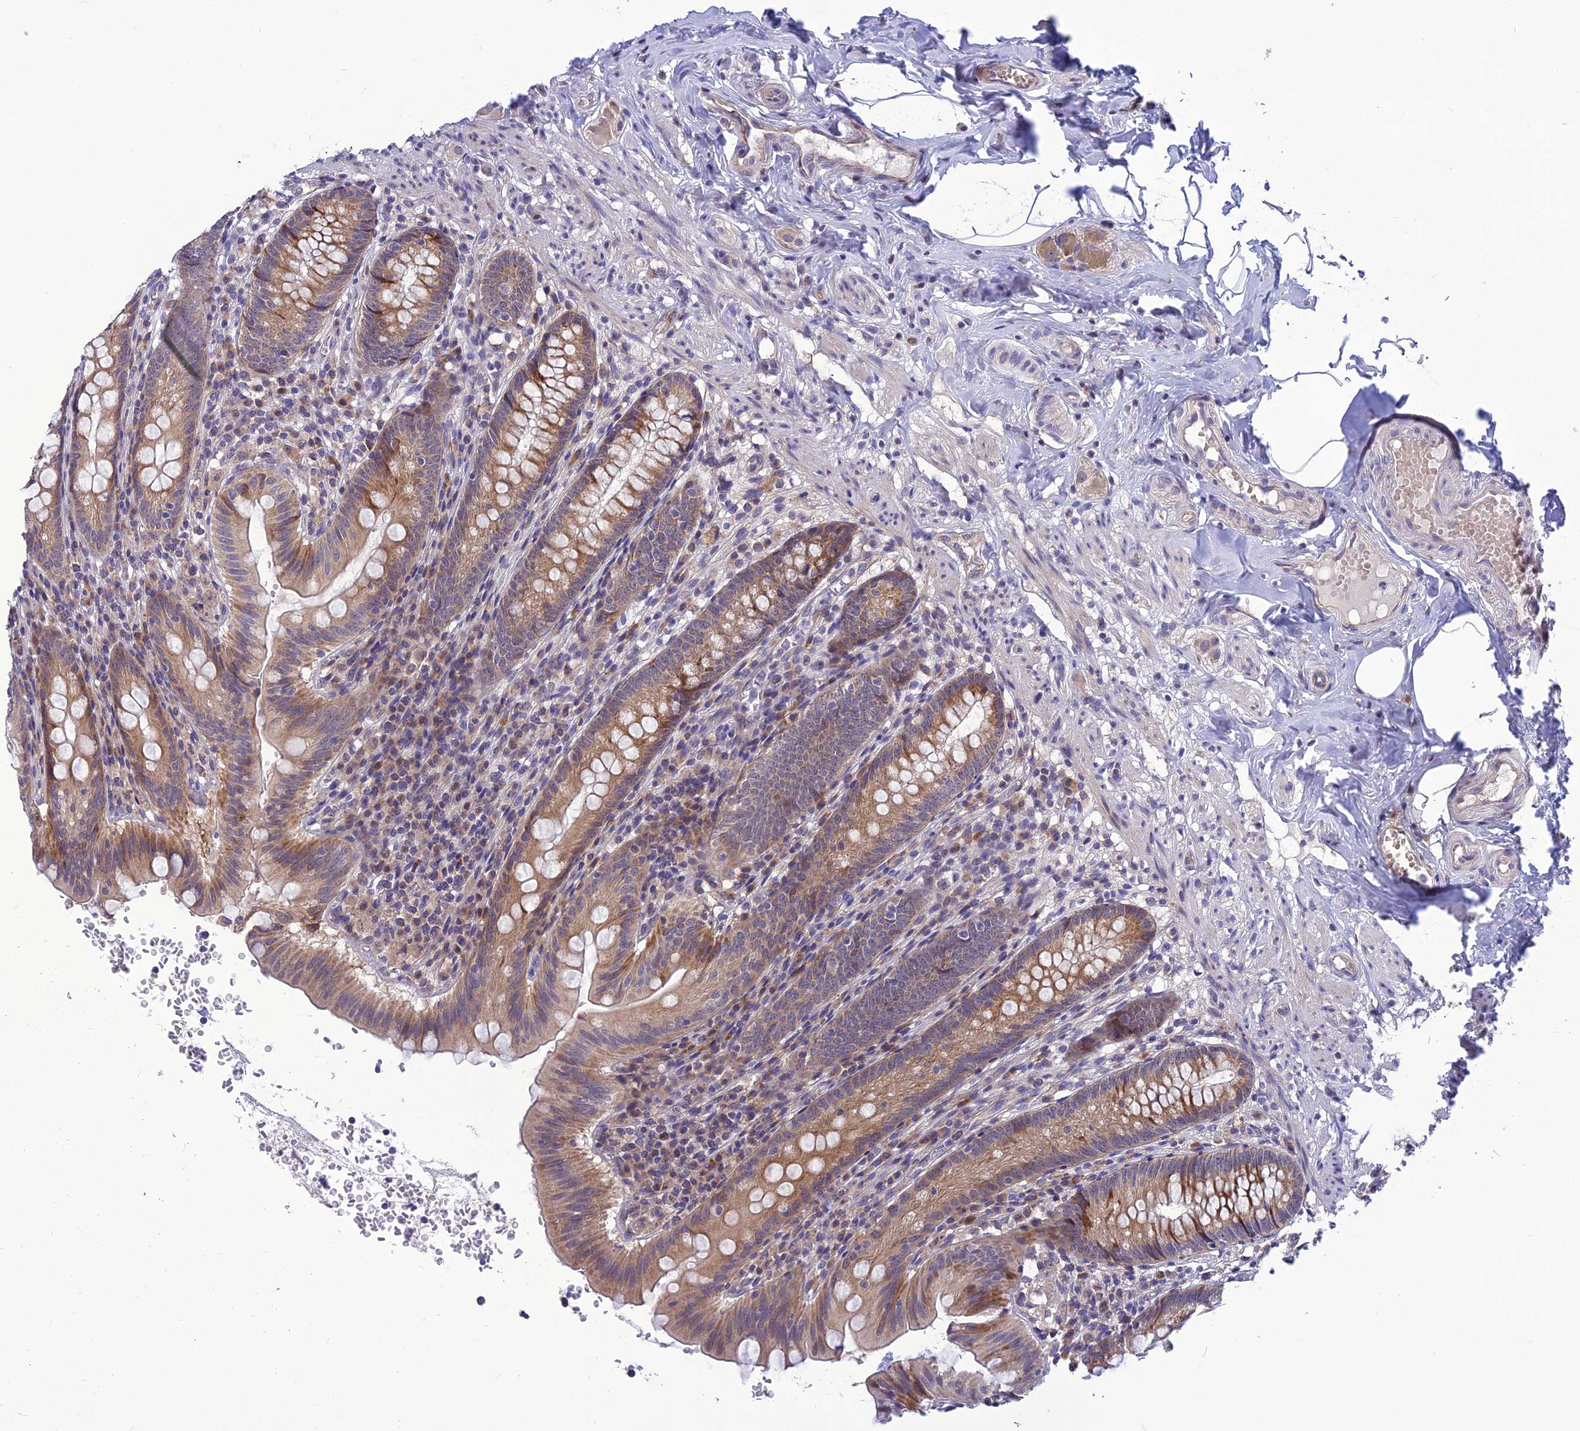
{"staining": {"intensity": "moderate", "quantity": ">75%", "location": "cytoplasmic/membranous"}, "tissue": "appendix", "cell_type": "Glandular cells", "image_type": "normal", "snomed": [{"axis": "morphology", "description": "Normal tissue, NOS"}, {"axis": "topography", "description": "Appendix"}], "caption": "This image displays immunohistochemistry (IHC) staining of benign appendix, with medium moderate cytoplasmic/membranous staining in approximately >75% of glandular cells.", "gene": "PSMF1", "patient": {"sex": "male", "age": 55}}